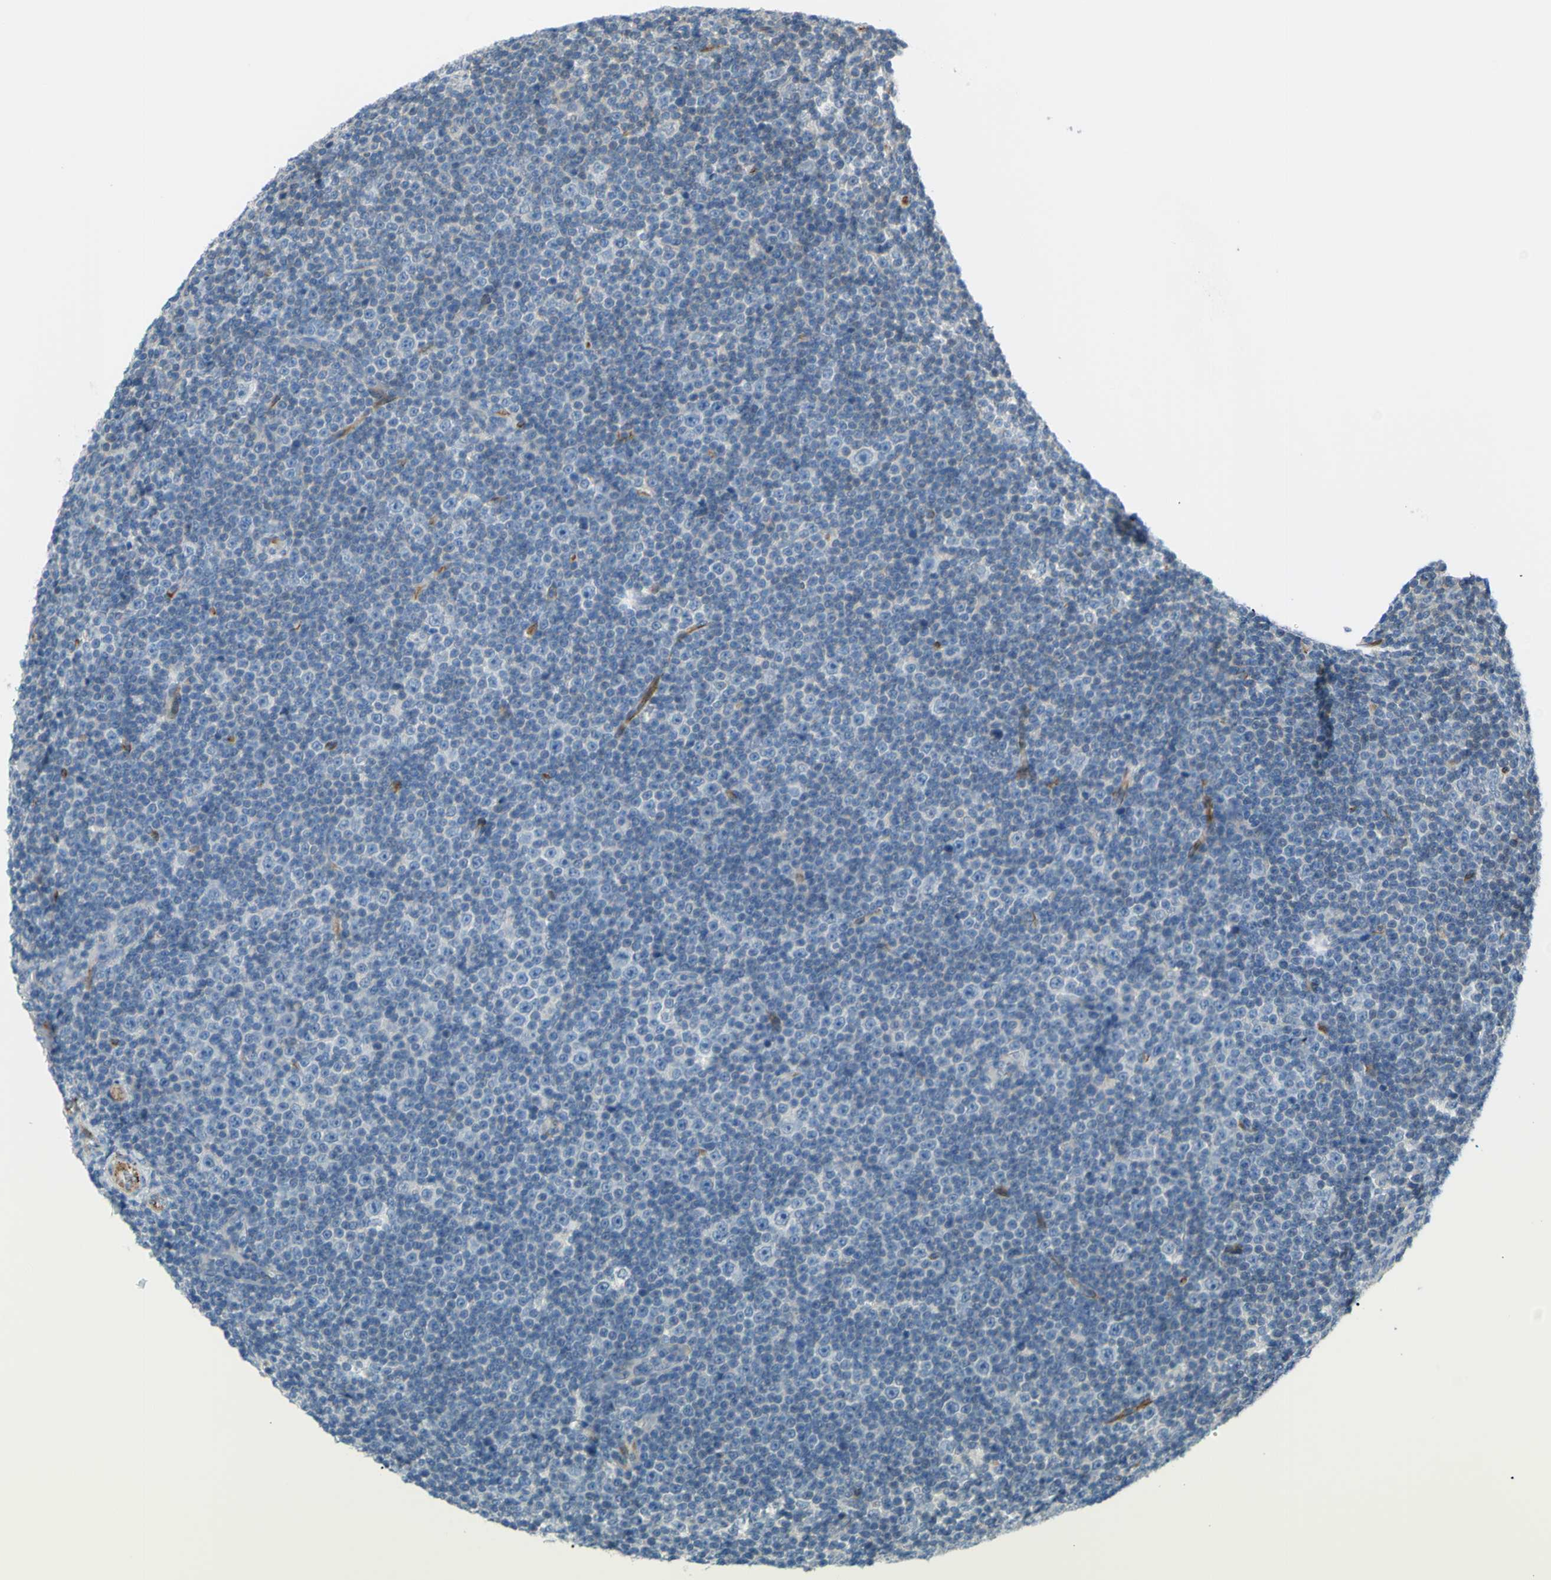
{"staining": {"intensity": "negative", "quantity": "none", "location": "none"}, "tissue": "lymphoma", "cell_type": "Tumor cells", "image_type": "cancer", "snomed": [{"axis": "morphology", "description": "Malignant lymphoma, non-Hodgkin's type, Low grade"}, {"axis": "topography", "description": "Lymph node"}], "caption": "High power microscopy photomicrograph of an IHC image of lymphoma, revealing no significant staining in tumor cells. The staining was performed using DAB (3,3'-diaminobenzidine) to visualize the protein expression in brown, while the nuclei were stained in blue with hematoxylin (Magnification: 20x).", "gene": "PRRG2", "patient": {"sex": "female", "age": 67}}